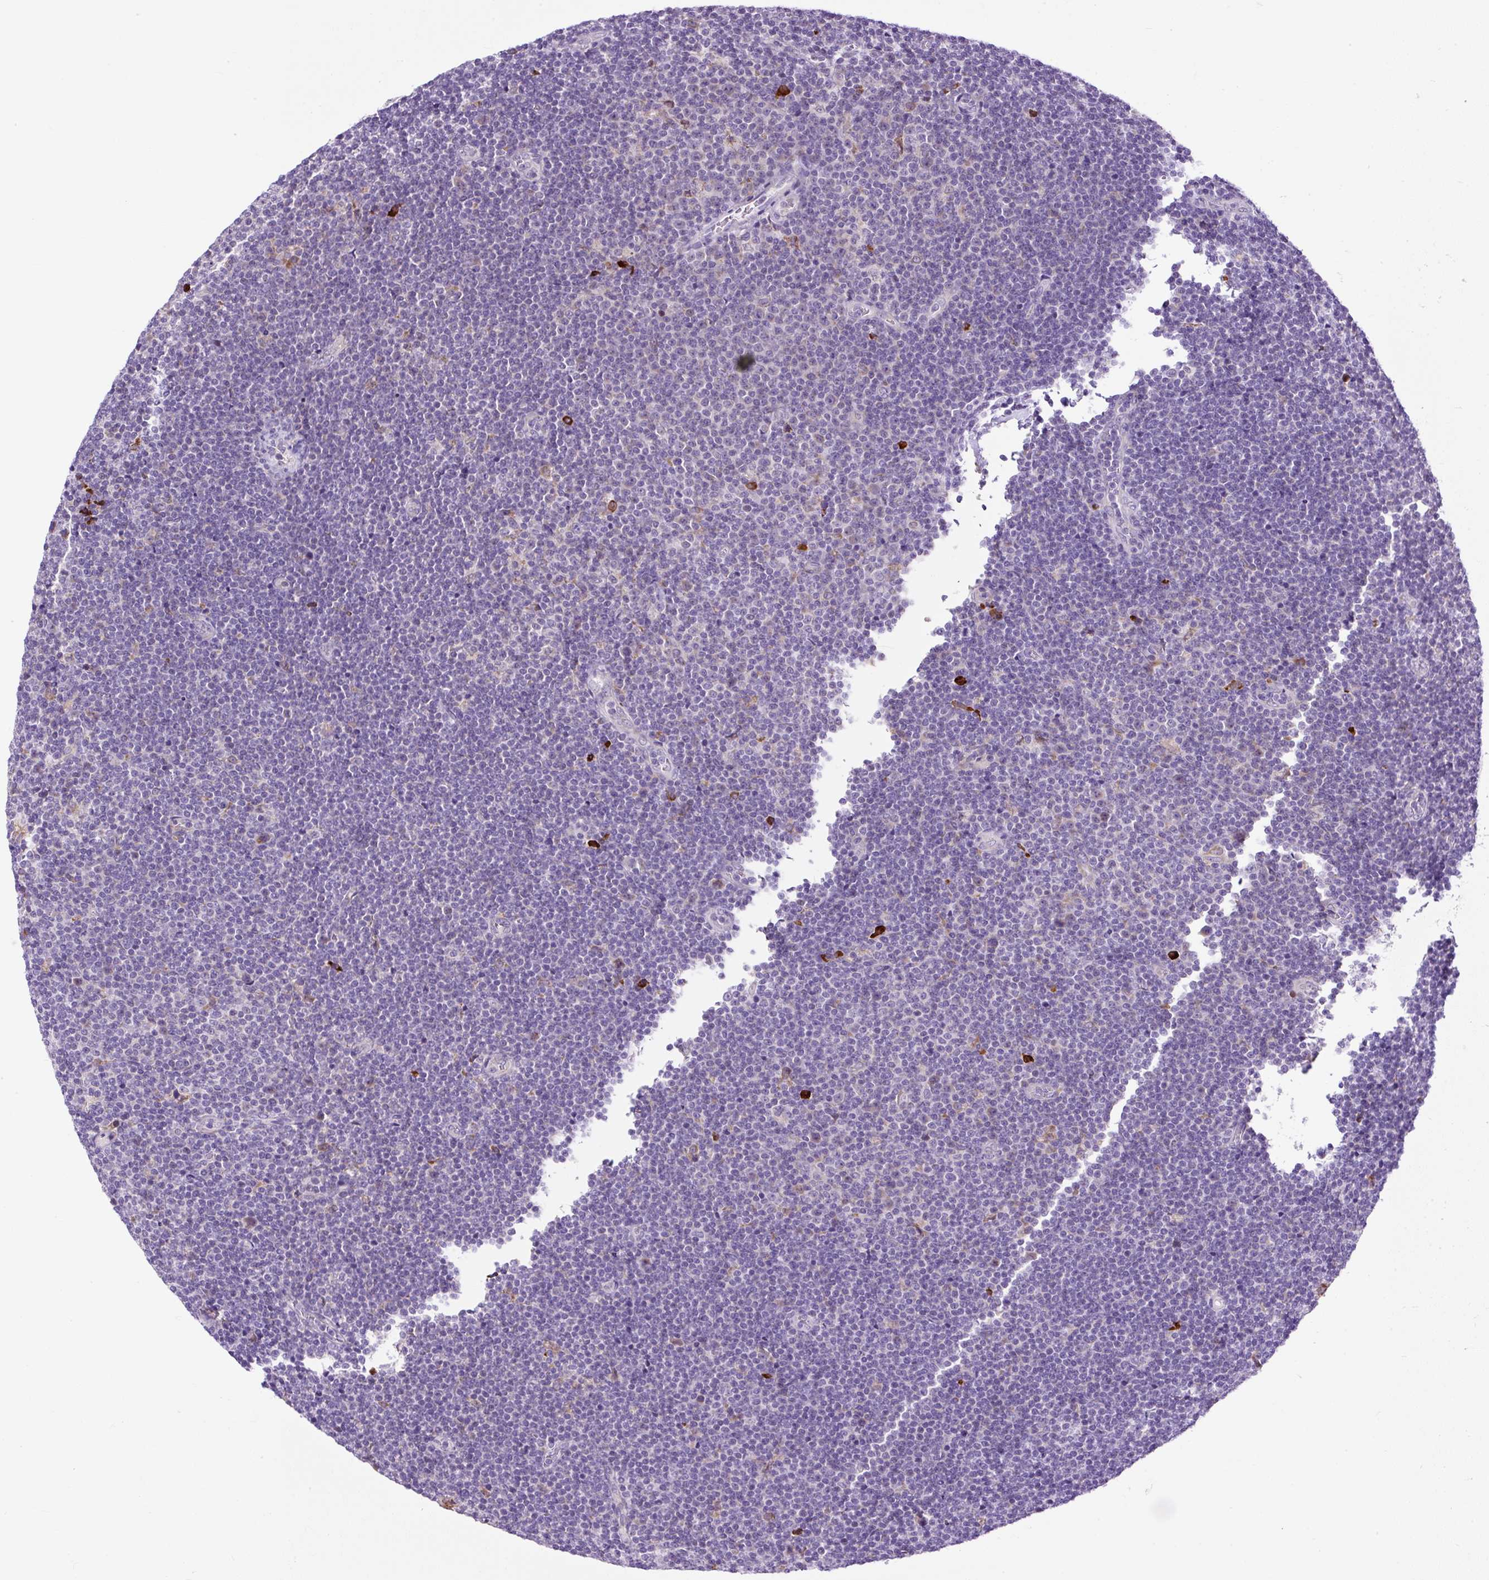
{"staining": {"intensity": "negative", "quantity": "none", "location": "none"}, "tissue": "lymphoma", "cell_type": "Tumor cells", "image_type": "cancer", "snomed": [{"axis": "morphology", "description": "Malignant lymphoma, non-Hodgkin's type, Low grade"}, {"axis": "topography", "description": "Lymph node"}], "caption": "There is no significant positivity in tumor cells of lymphoma.", "gene": "FMC1", "patient": {"sex": "male", "age": 48}}